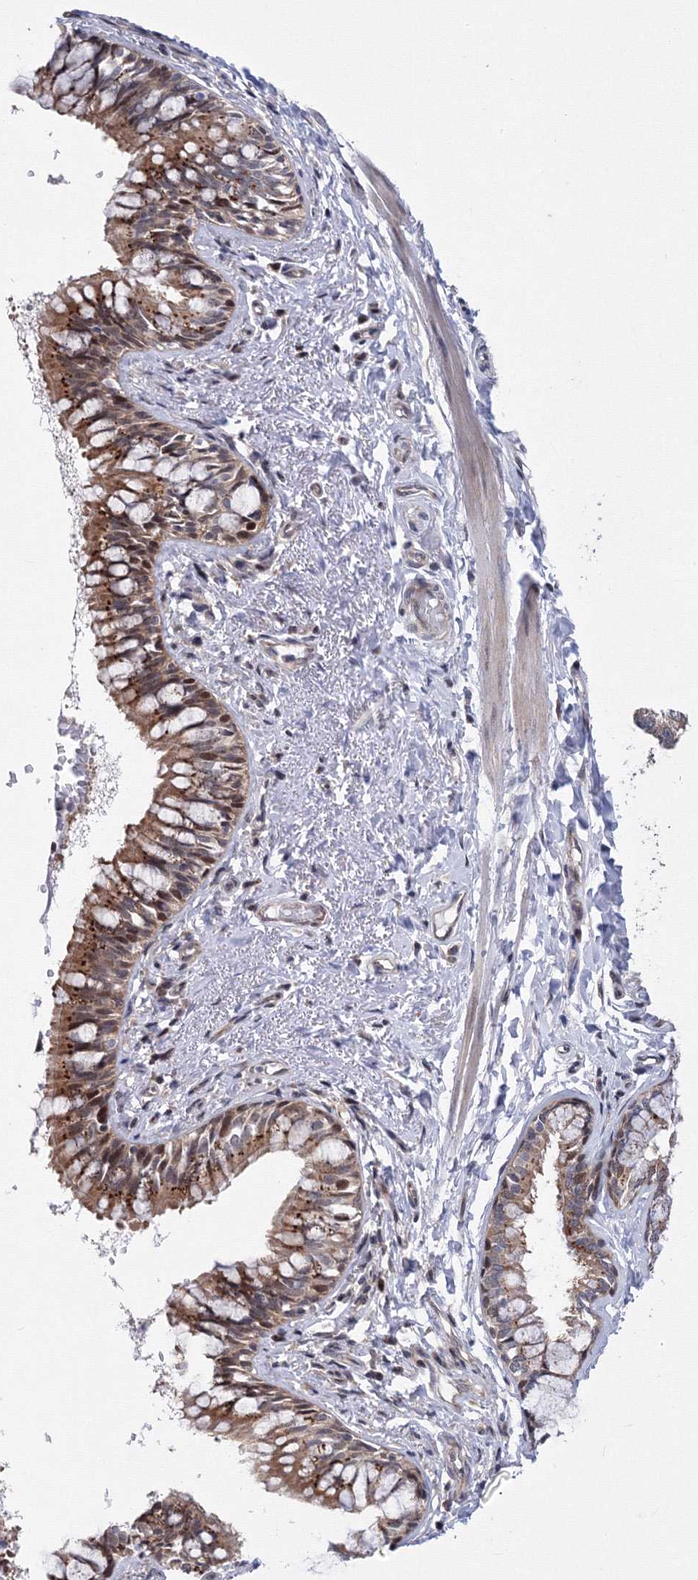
{"staining": {"intensity": "strong", "quantity": ">75%", "location": "cytoplasmic/membranous"}, "tissue": "bronchus", "cell_type": "Respiratory epithelial cells", "image_type": "normal", "snomed": [{"axis": "morphology", "description": "Normal tissue, NOS"}, {"axis": "topography", "description": "Cartilage tissue"}, {"axis": "topography", "description": "Bronchus"}], "caption": "High-power microscopy captured an immunohistochemistry image of unremarkable bronchus, revealing strong cytoplasmic/membranous expression in about >75% of respiratory epithelial cells. (DAB (3,3'-diaminobenzidine) IHC, brown staining for protein, blue staining for nuclei).", "gene": "GPN1", "patient": {"sex": "female", "age": 36}}